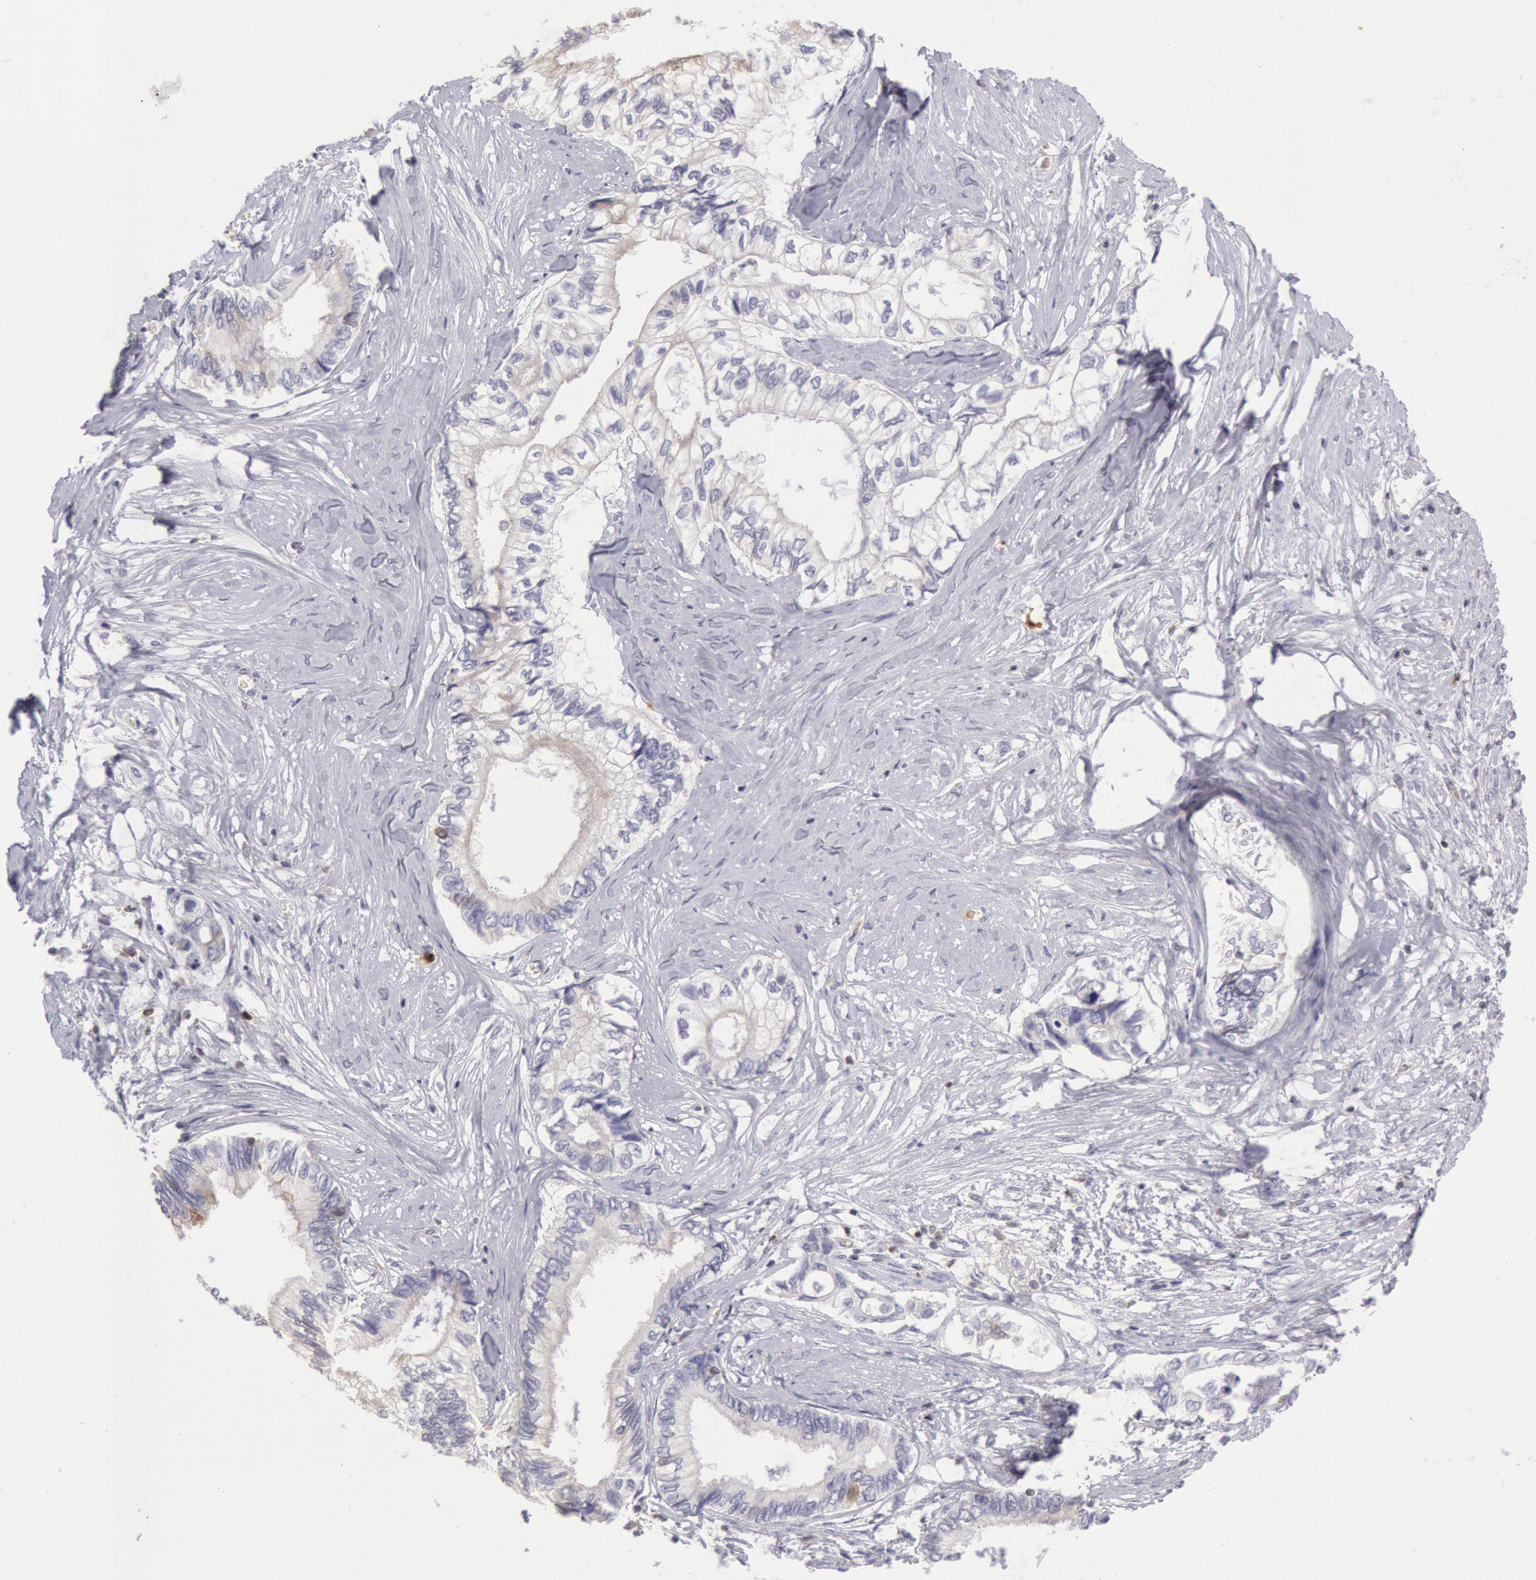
{"staining": {"intensity": "negative", "quantity": "none", "location": "none"}, "tissue": "pancreatic cancer", "cell_type": "Tumor cells", "image_type": "cancer", "snomed": [{"axis": "morphology", "description": "Adenocarcinoma, NOS"}, {"axis": "topography", "description": "Pancreas"}], "caption": "IHC histopathology image of pancreatic adenocarcinoma stained for a protein (brown), which exhibits no expression in tumor cells.", "gene": "RAB27A", "patient": {"sex": "female", "age": 66}}